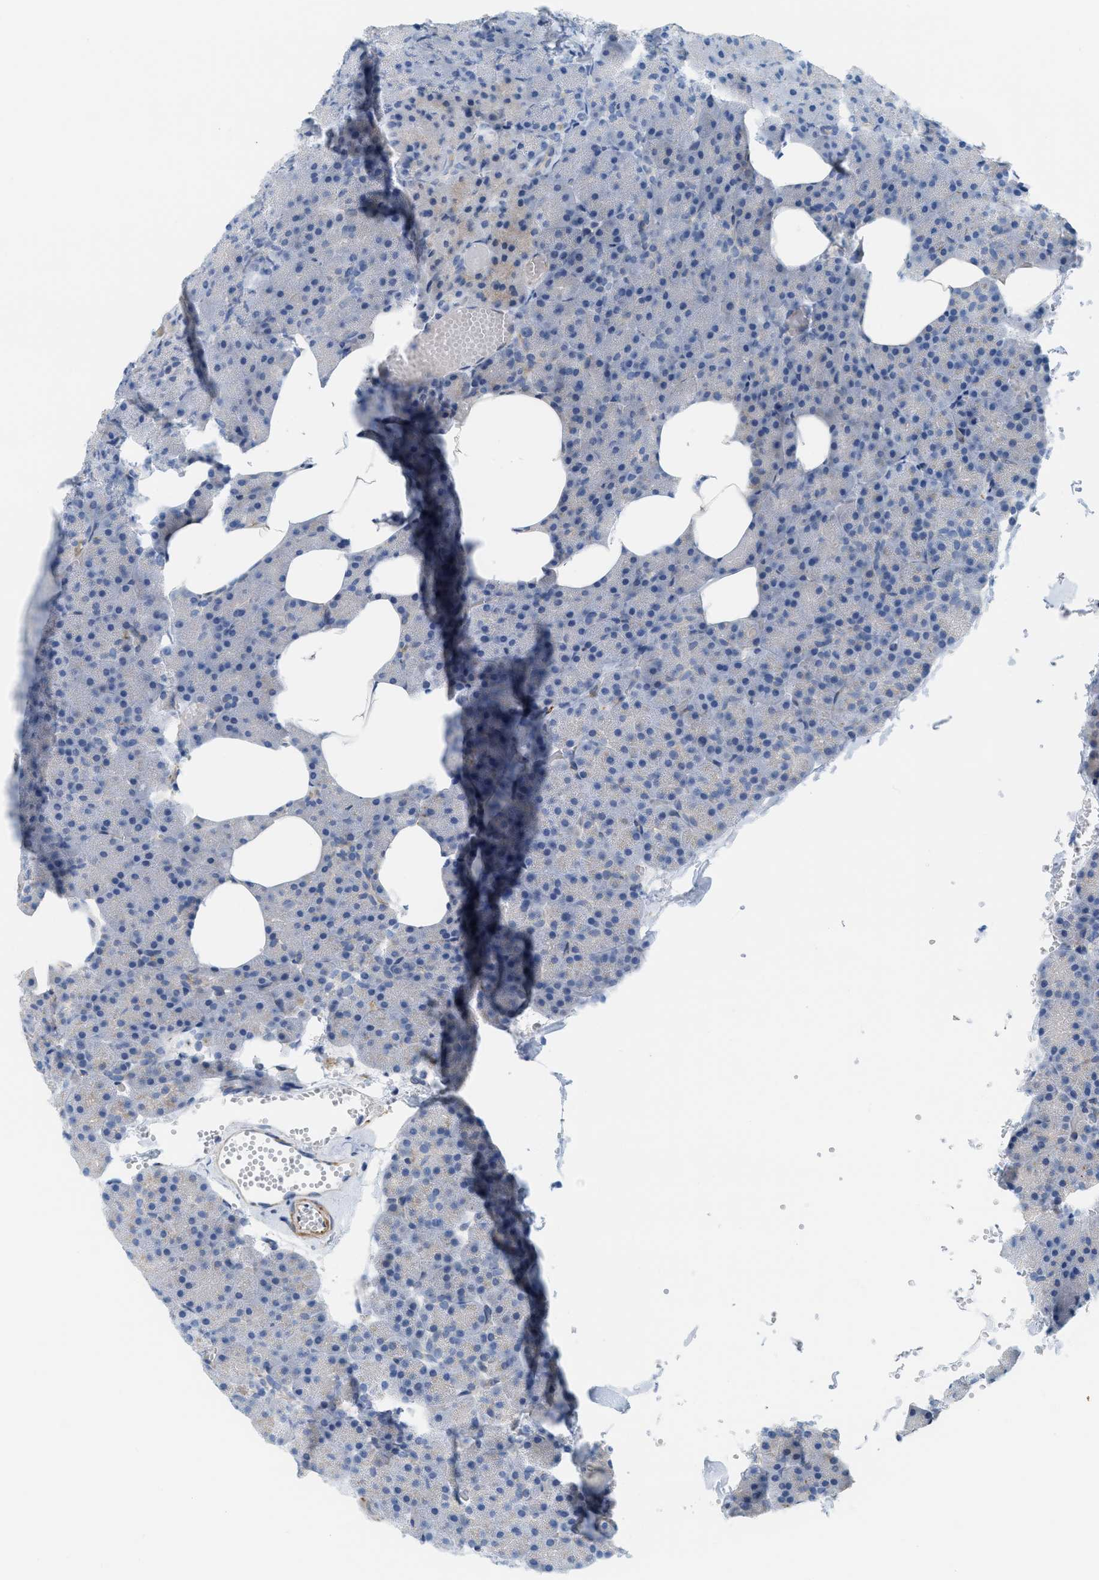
{"staining": {"intensity": "negative", "quantity": "none", "location": "none"}, "tissue": "pancreas", "cell_type": "Exocrine glandular cells", "image_type": "normal", "snomed": [{"axis": "morphology", "description": "Normal tissue, NOS"}, {"axis": "morphology", "description": "Carcinoid, malignant, NOS"}, {"axis": "topography", "description": "Pancreas"}], "caption": "This histopathology image is of benign pancreas stained with IHC to label a protein in brown with the nuclei are counter-stained blue. There is no positivity in exocrine glandular cells. (Stains: DAB immunohistochemistry with hematoxylin counter stain, Microscopy: brightfield microscopy at high magnification).", "gene": "SLC12A1", "patient": {"sex": "female", "age": 35}}